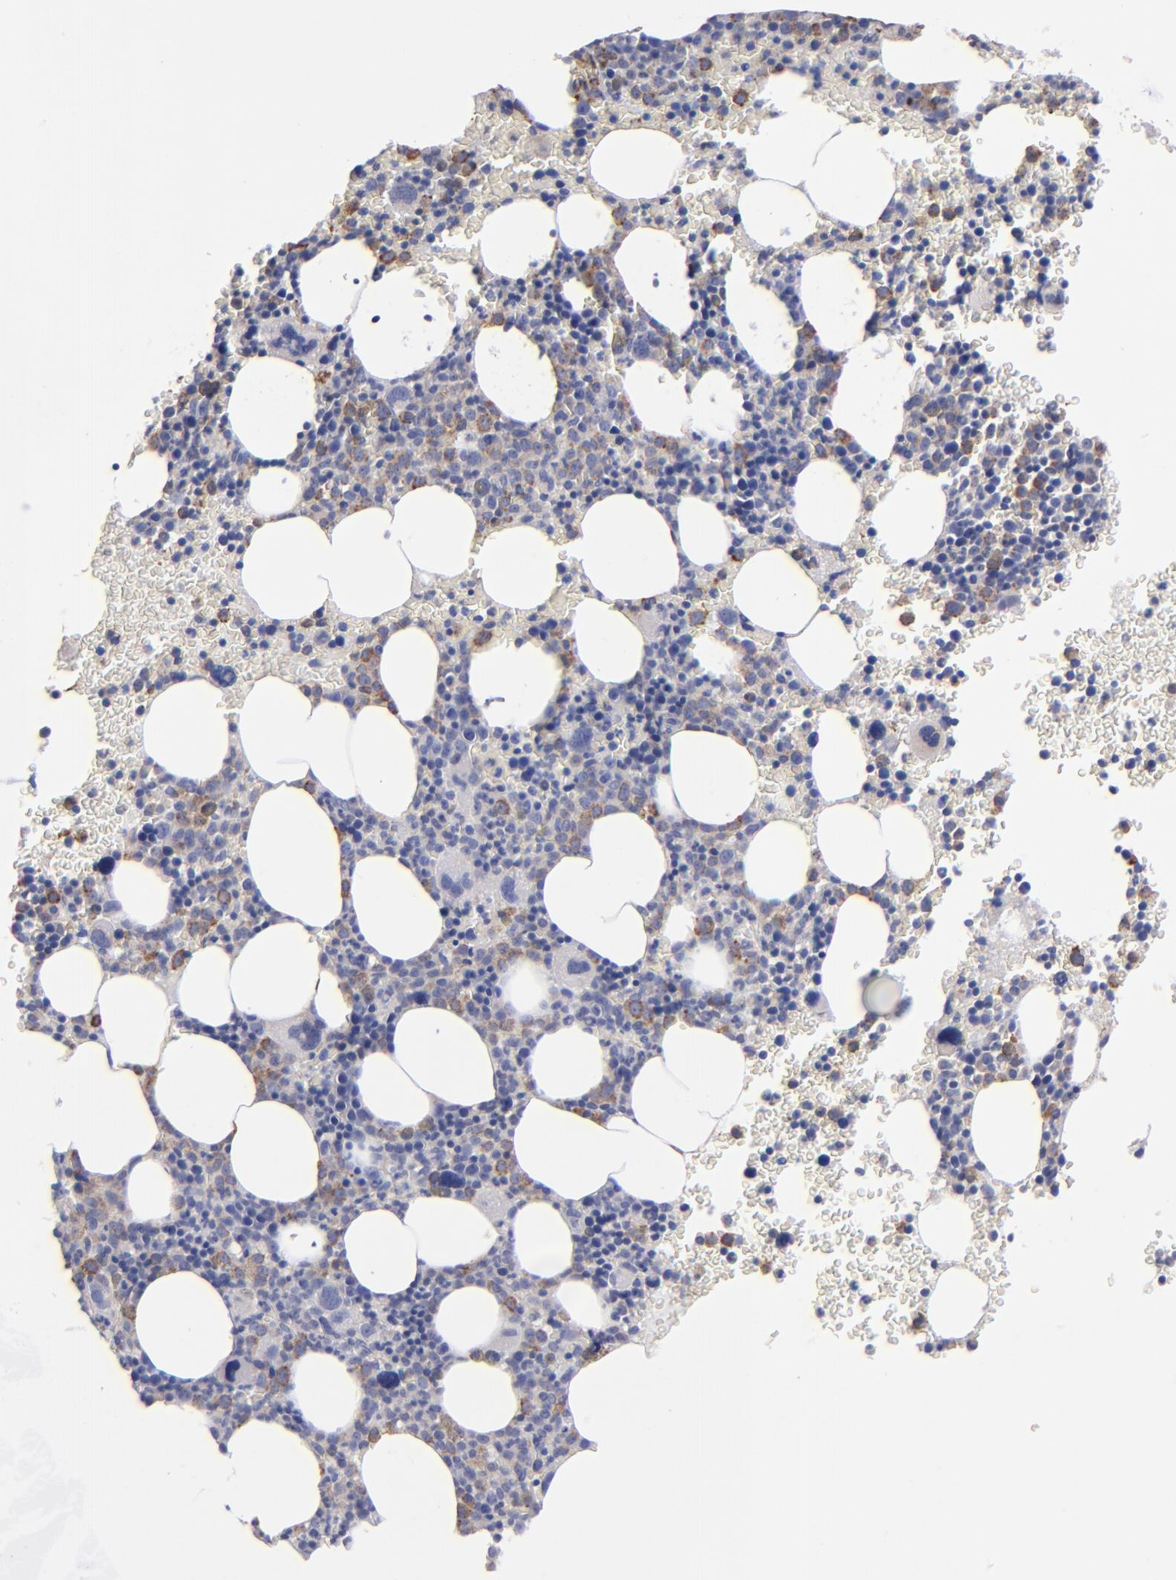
{"staining": {"intensity": "moderate", "quantity": "25%-75%", "location": "cytoplasmic/membranous"}, "tissue": "bone marrow", "cell_type": "Hematopoietic cells", "image_type": "normal", "snomed": [{"axis": "morphology", "description": "Normal tissue, NOS"}, {"axis": "topography", "description": "Bone marrow"}], "caption": "Moderate cytoplasmic/membranous protein staining is present in about 25%-75% of hematopoietic cells in bone marrow.", "gene": "MFGE8", "patient": {"sex": "male", "age": 68}}